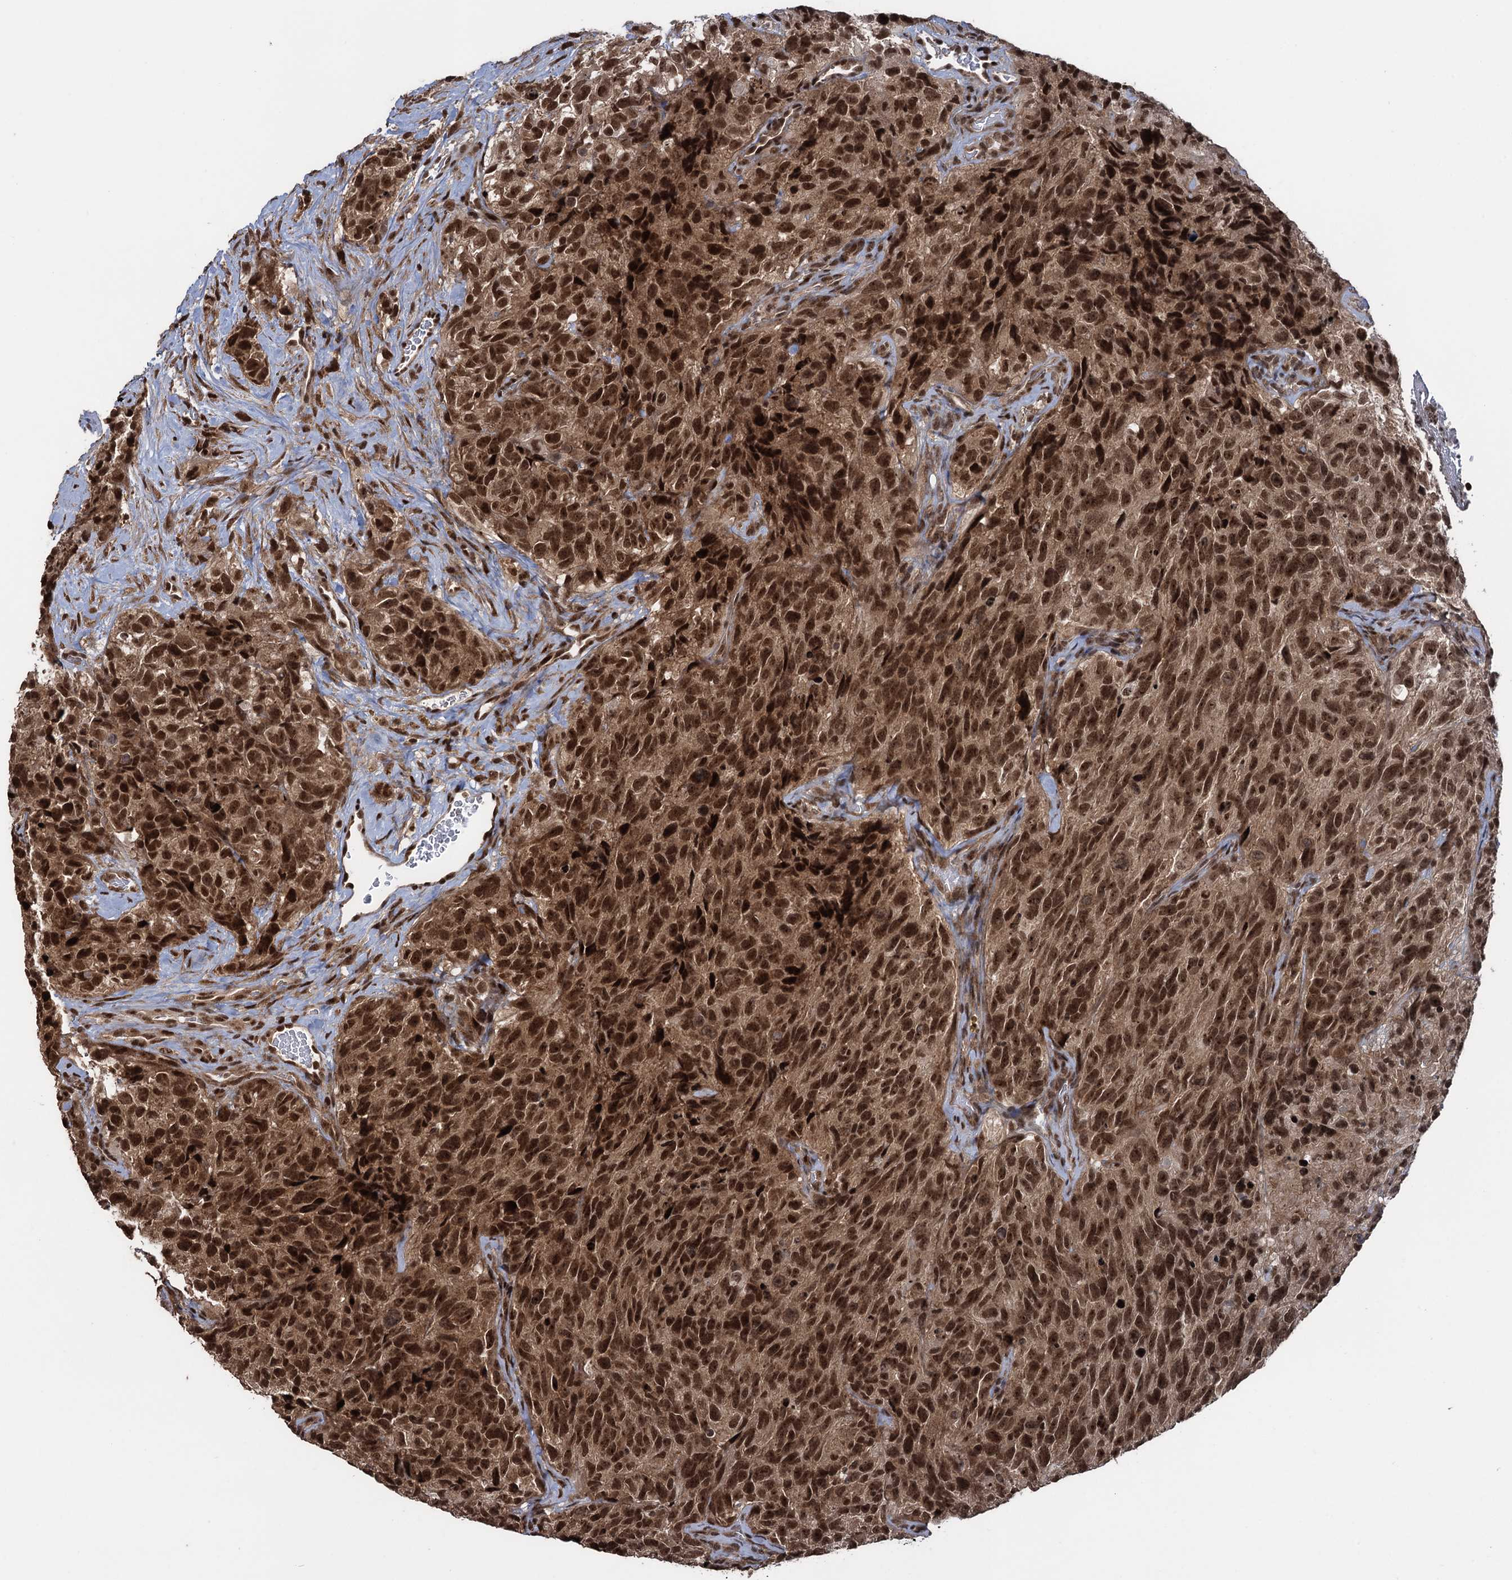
{"staining": {"intensity": "strong", "quantity": ">75%", "location": "nuclear"}, "tissue": "glioma", "cell_type": "Tumor cells", "image_type": "cancer", "snomed": [{"axis": "morphology", "description": "Glioma, malignant, High grade"}, {"axis": "topography", "description": "Brain"}], "caption": "Human glioma stained for a protein (brown) exhibits strong nuclear positive expression in approximately >75% of tumor cells.", "gene": "ZNF169", "patient": {"sex": "male", "age": 69}}